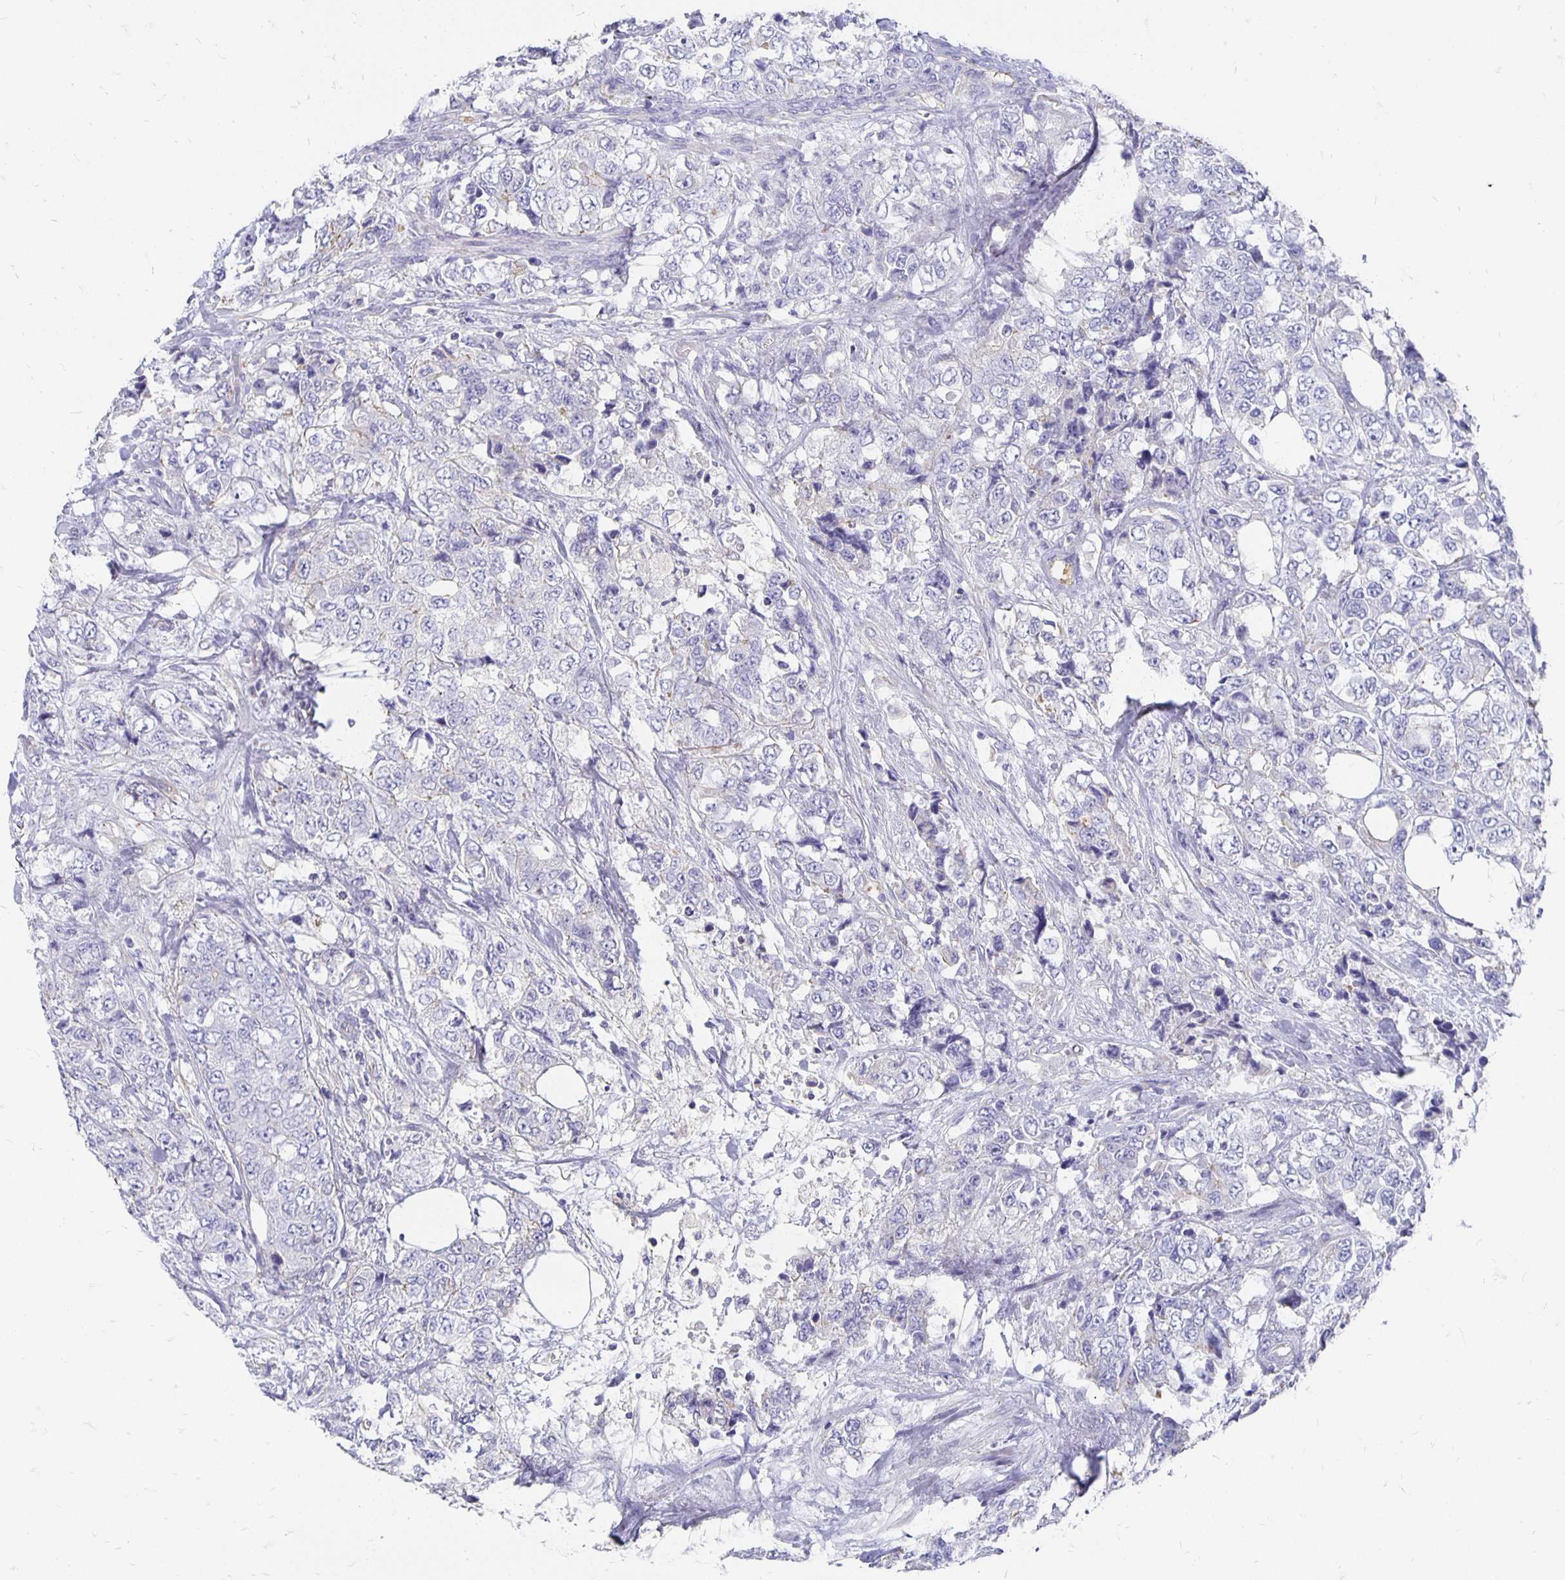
{"staining": {"intensity": "negative", "quantity": "none", "location": "none"}, "tissue": "urothelial cancer", "cell_type": "Tumor cells", "image_type": "cancer", "snomed": [{"axis": "morphology", "description": "Urothelial carcinoma, High grade"}, {"axis": "topography", "description": "Urinary bladder"}], "caption": "This image is of urothelial cancer stained with immunohistochemistry (IHC) to label a protein in brown with the nuclei are counter-stained blue. There is no positivity in tumor cells.", "gene": "APOB", "patient": {"sex": "female", "age": 78}}